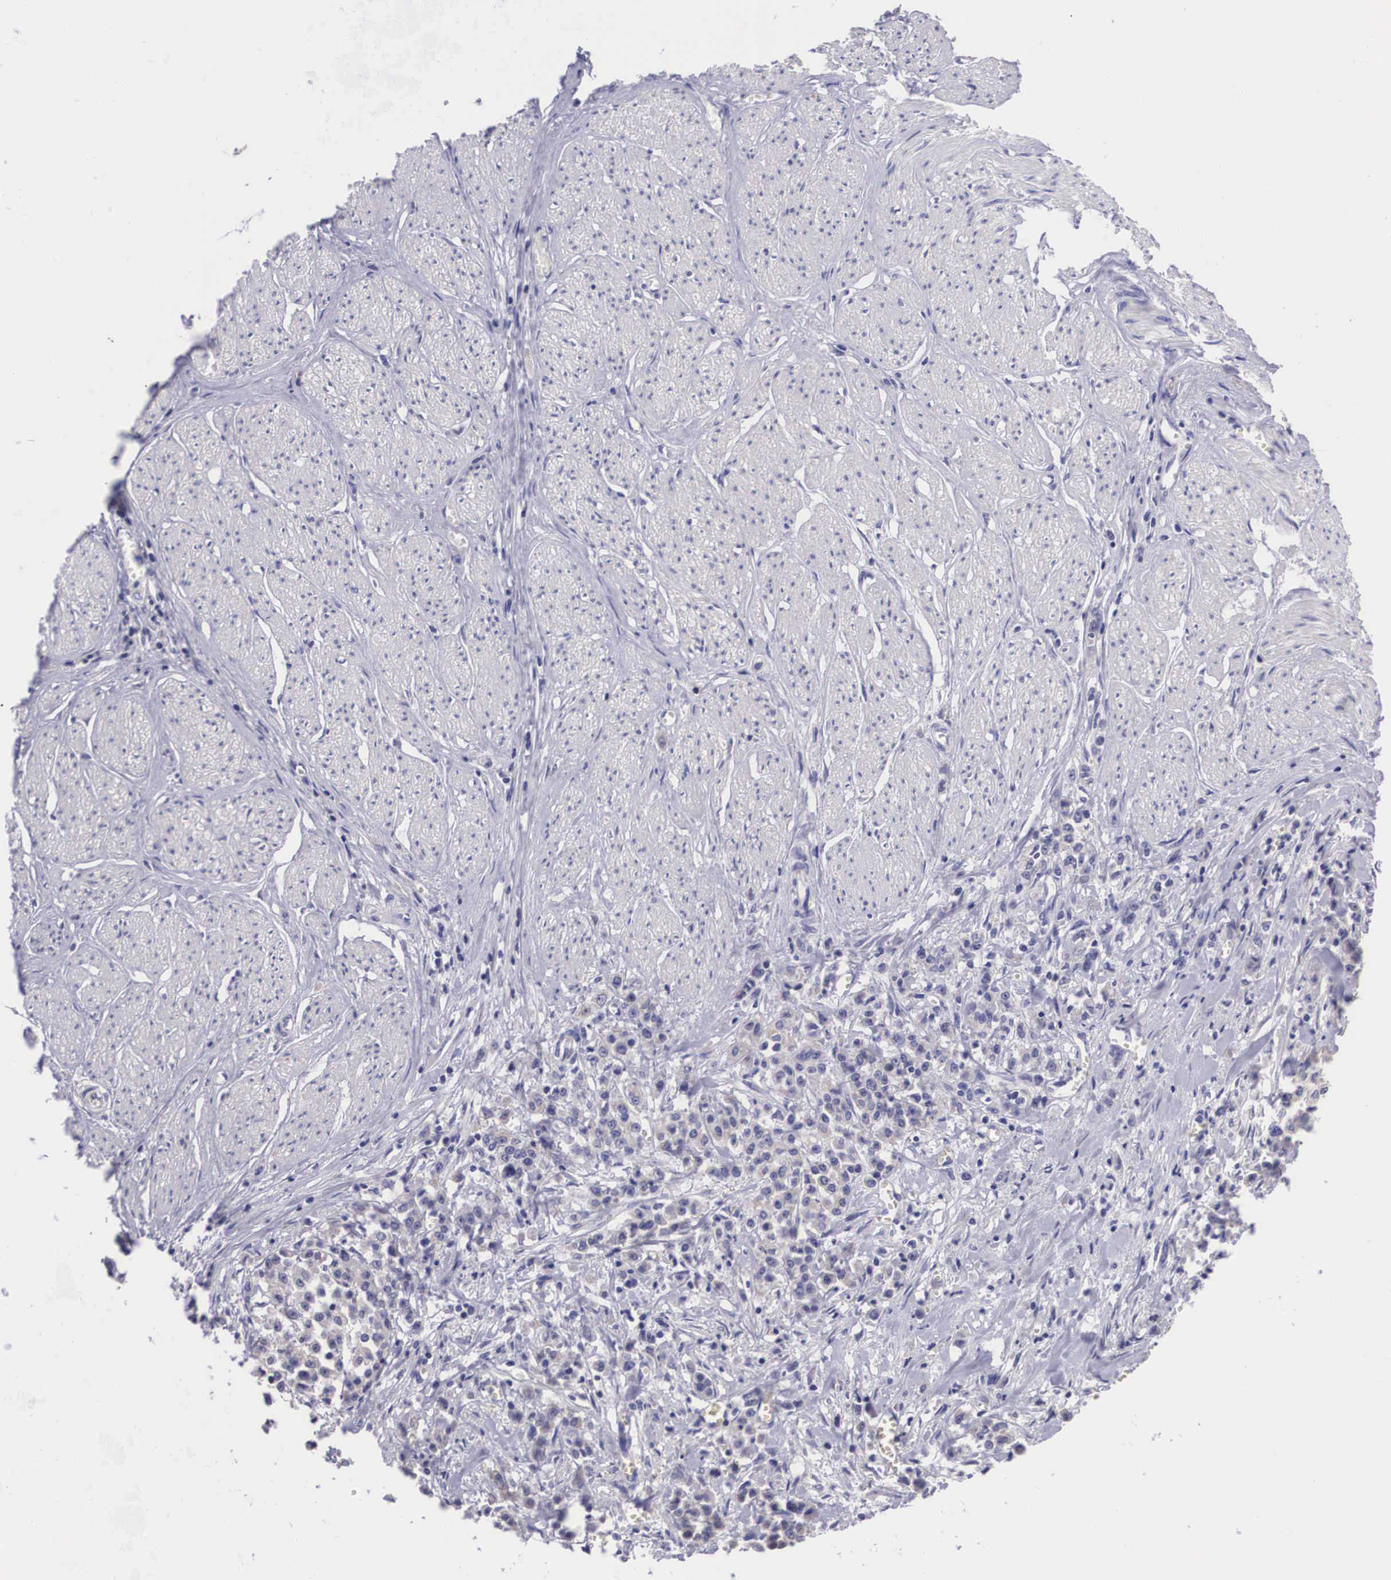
{"staining": {"intensity": "negative", "quantity": "none", "location": "none"}, "tissue": "stomach cancer", "cell_type": "Tumor cells", "image_type": "cancer", "snomed": [{"axis": "morphology", "description": "Adenocarcinoma, NOS"}, {"axis": "topography", "description": "Stomach"}], "caption": "Human adenocarcinoma (stomach) stained for a protein using immunohistochemistry (IHC) reveals no positivity in tumor cells.", "gene": "ARG2", "patient": {"sex": "male", "age": 72}}